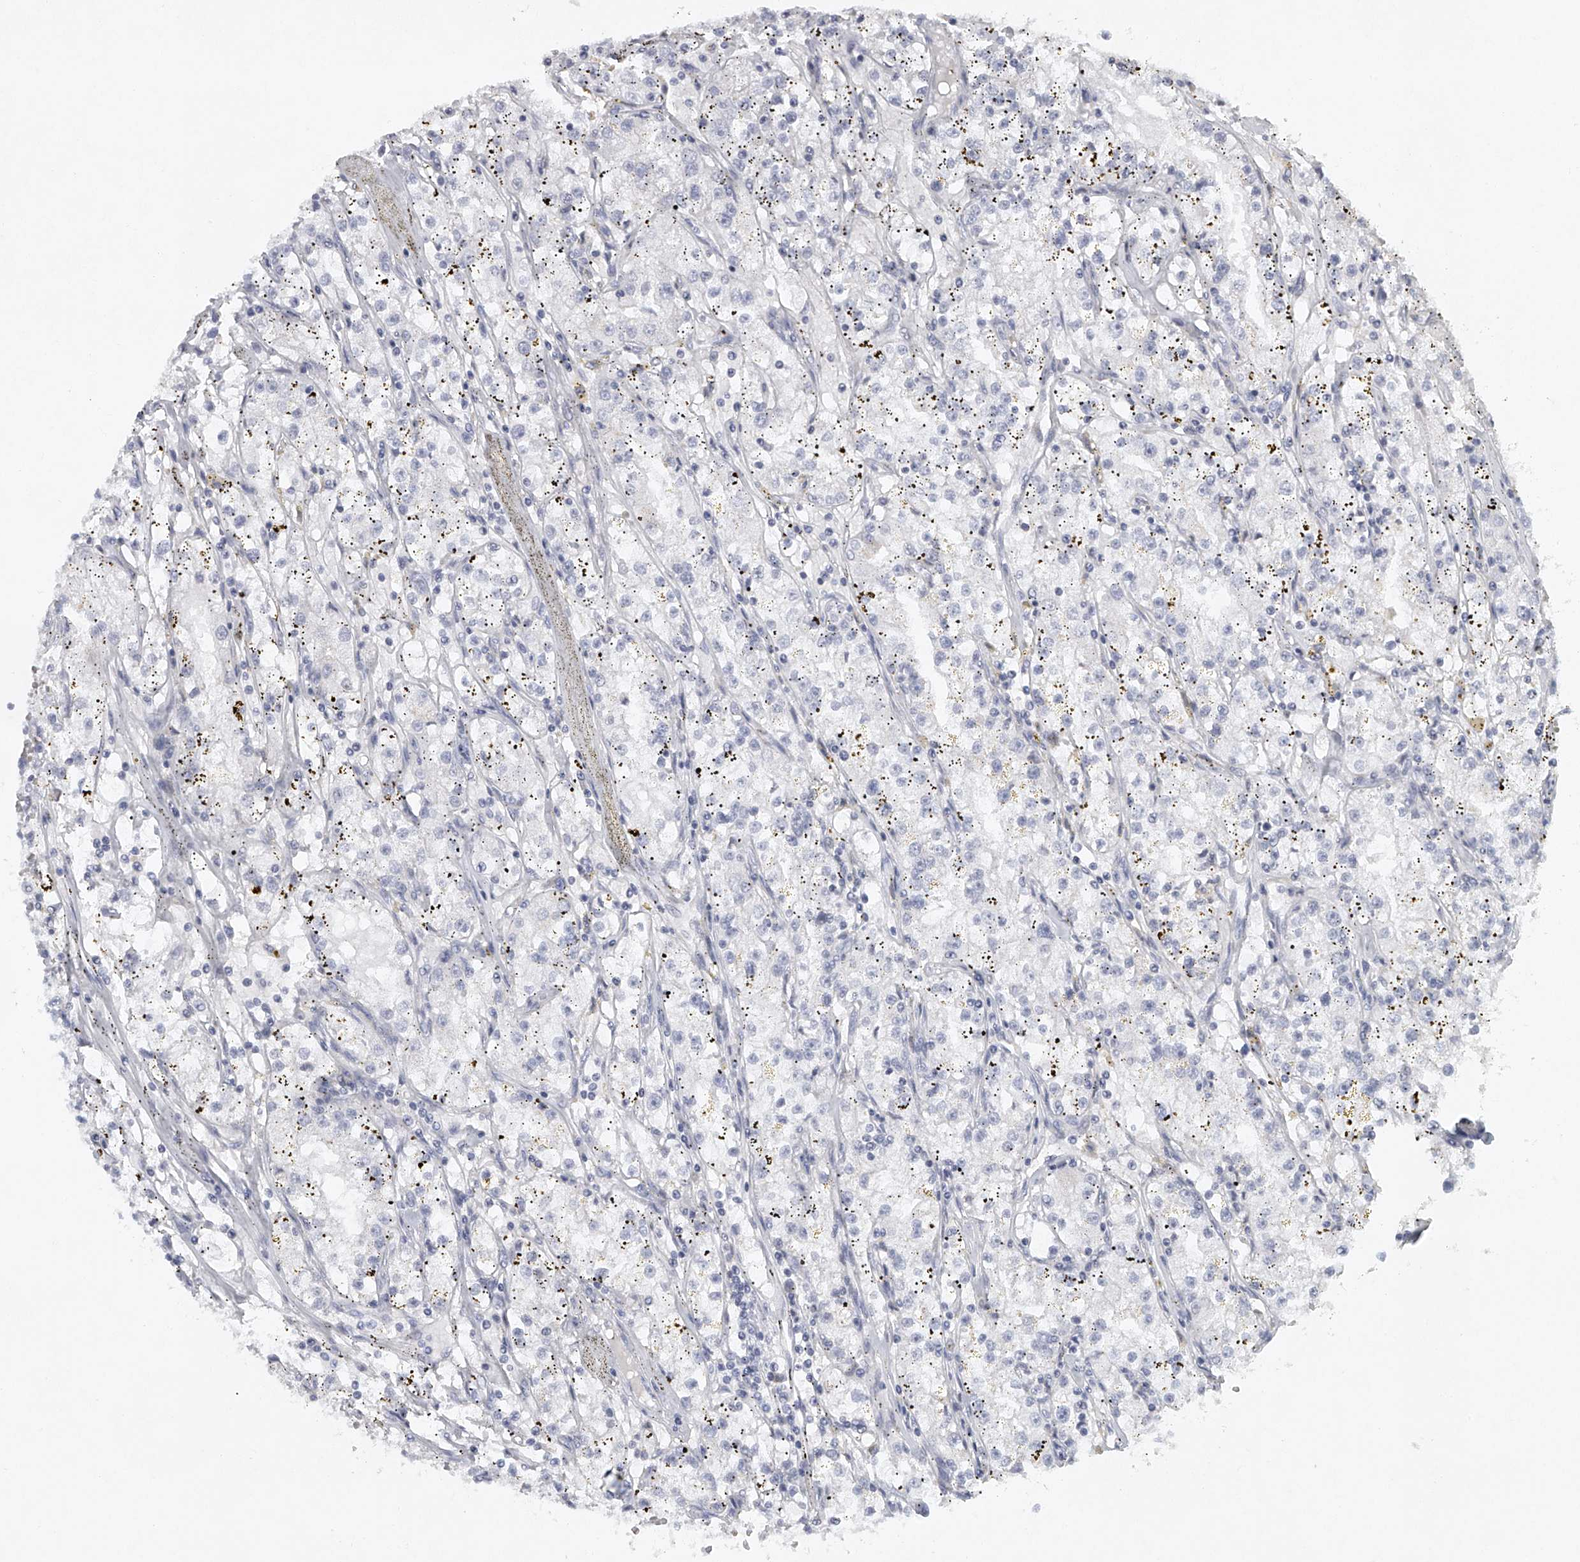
{"staining": {"intensity": "negative", "quantity": "none", "location": "none"}, "tissue": "renal cancer", "cell_type": "Tumor cells", "image_type": "cancer", "snomed": [{"axis": "morphology", "description": "Adenocarcinoma, NOS"}, {"axis": "topography", "description": "Kidney"}], "caption": "Renal cancer was stained to show a protein in brown. There is no significant positivity in tumor cells. (Stains: DAB (3,3'-diaminobenzidine) immunohistochemistry (IHC) with hematoxylin counter stain, Microscopy: brightfield microscopy at high magnification).", "gene": "FAT2", "patient": {"sex": "male", "age": 56}}